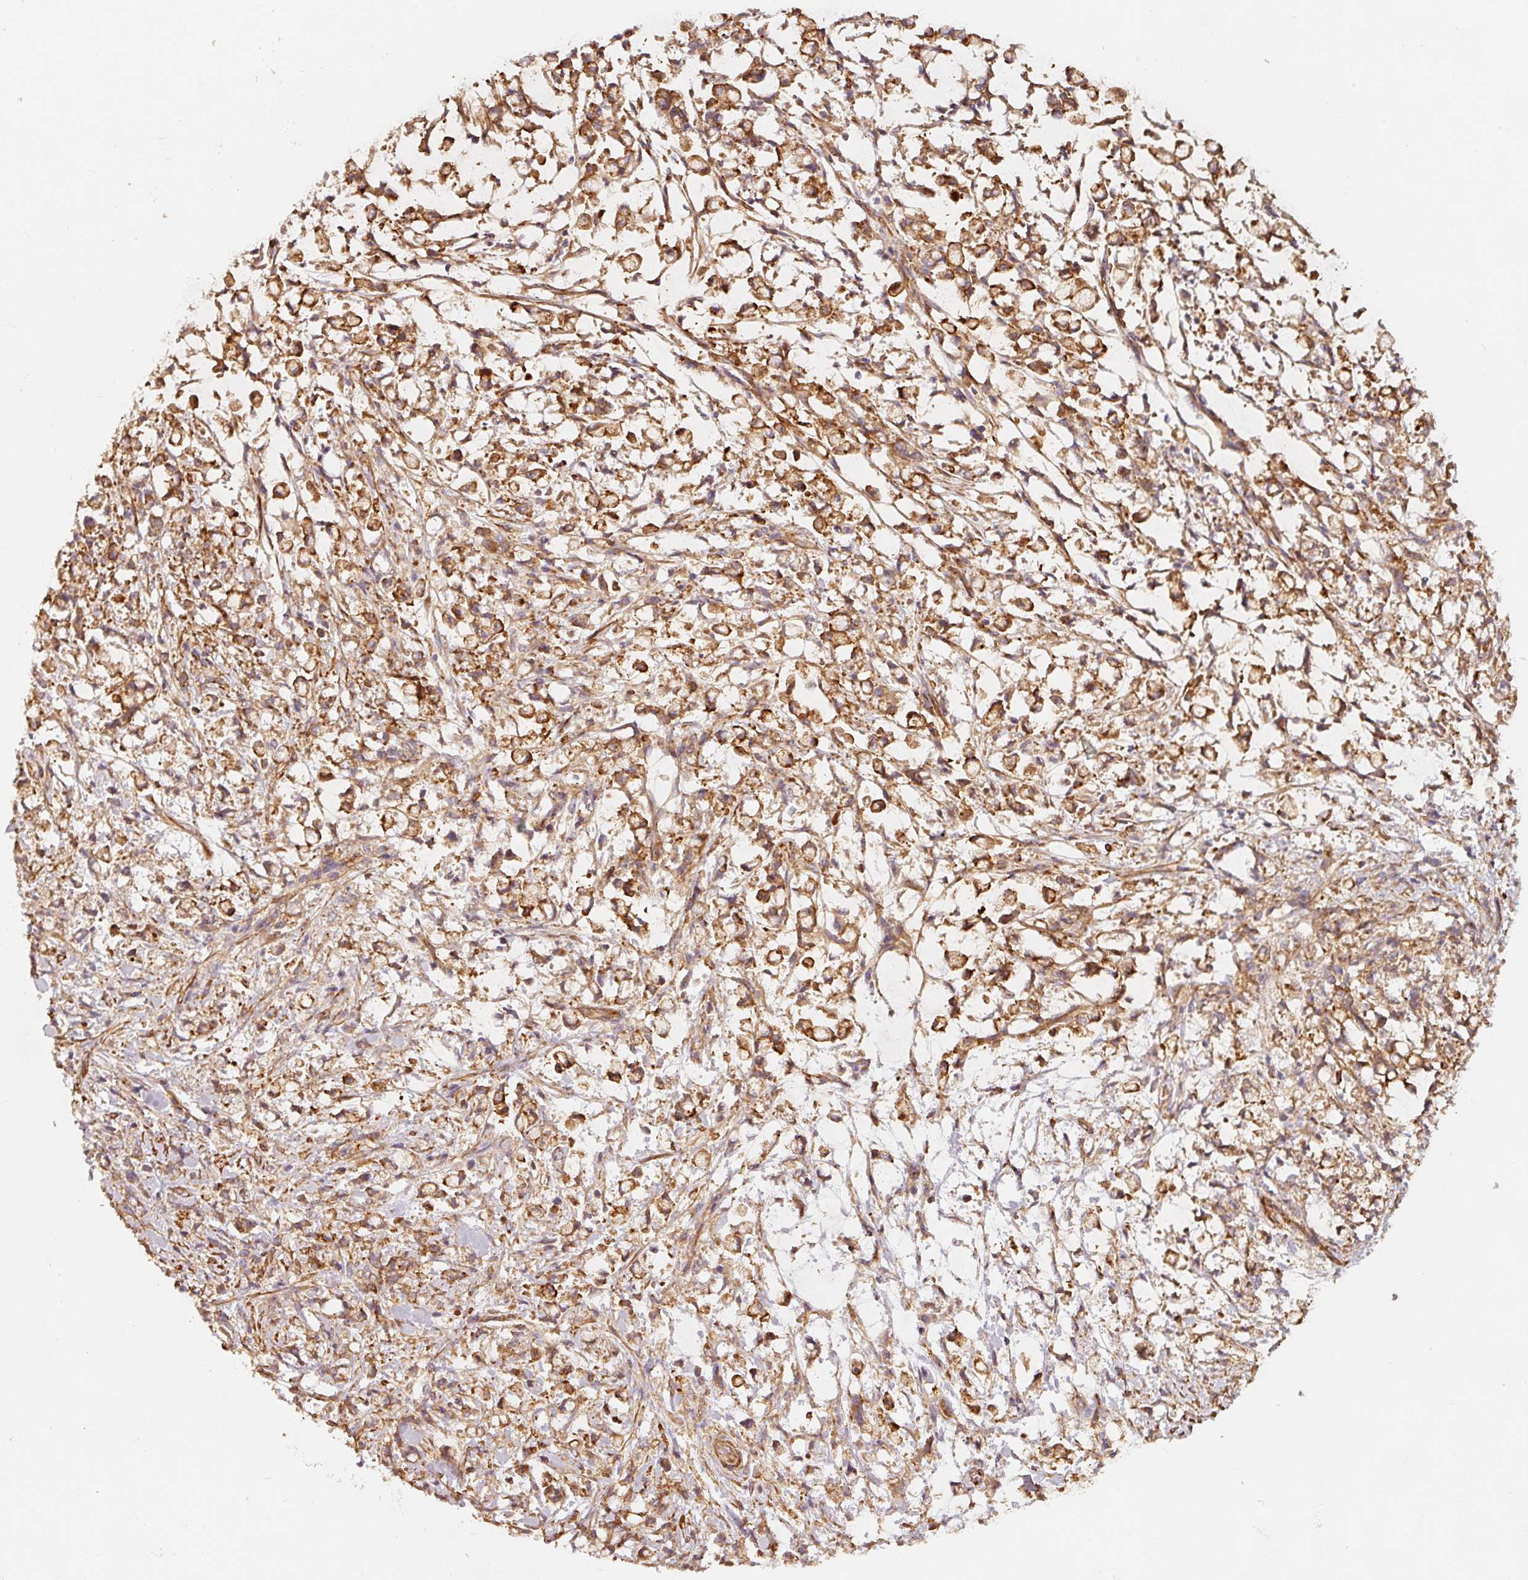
{"staining": {"intensity": "strong", "quantity": ">75%", "location": "cytoplasmic/membranous"}, "tissue": "stomach cancer", "cell_type": "Tumor cells", "image_type": "cancer", "snomed": [{"axis": "morphology", "description": "Adenocarcinoma, NOS"}, {"axis": "topography", "description": "Stomach"}], "caption": "Protein expression analysis of stomach adenocarcinoma reveals strong cytoplasmic/membranous expression in approximately >75% of tumor cells.", "gene": "CEP95", "patient": {"sex": "female", "age": 60}}